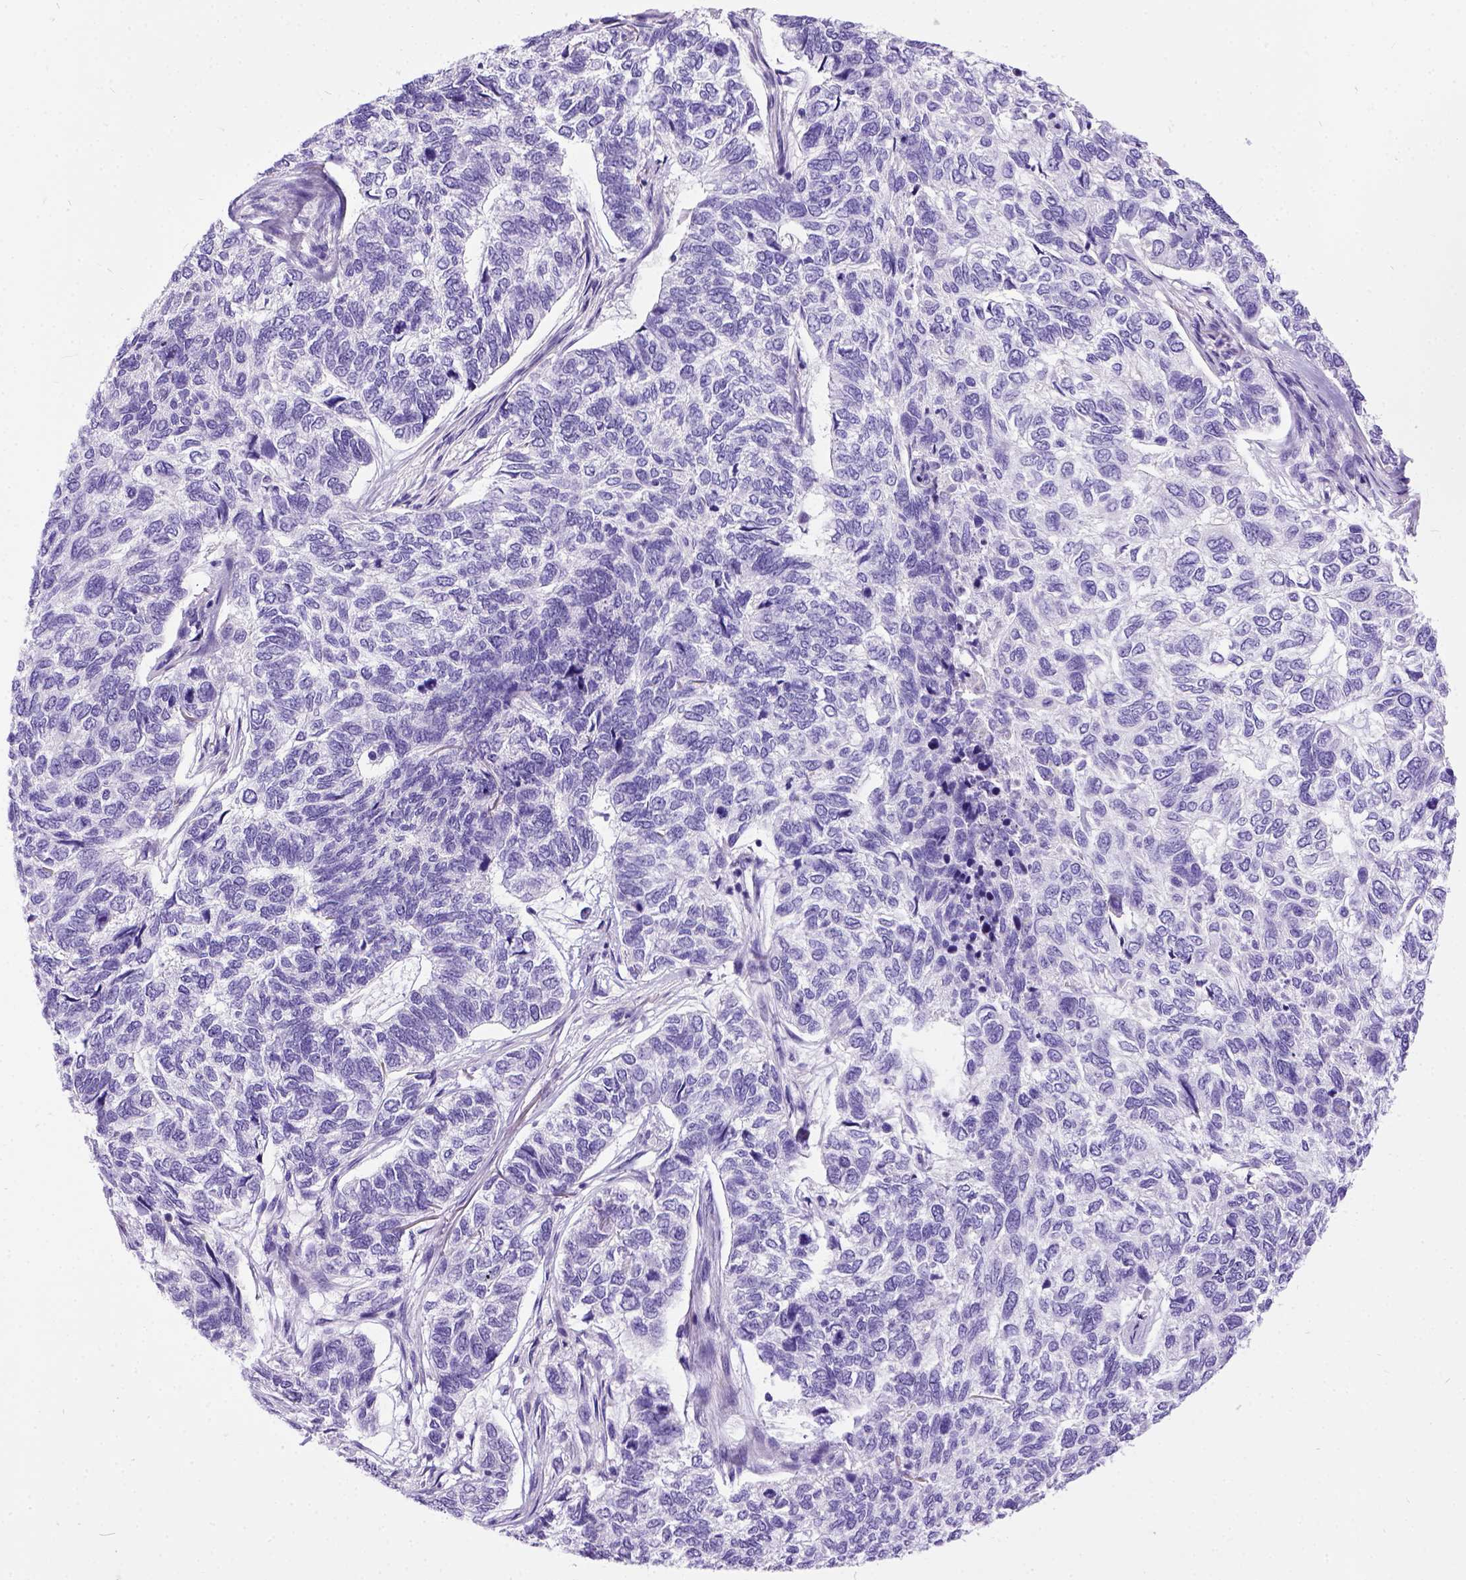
{"staining": {"intensity": "negative", "quantity": "none", "location": "none"}, "tissue": "skin cancer", "cell_type": "Tumor cells", "image_type": "cancer", "snomed": [{"axis": "morphology", "description": "Basal cell carcinoma"}, {"axis": "topography", "description": "Skin"}], "caption": "High power microscopy photomicrograph of an immunohistochemistry micrograph of skin cancer (basal cell carcinoma), revealing no significant staining in tumor cells.", "gene": "IGF2", "patient": {"sex": "female", "age": 65}}